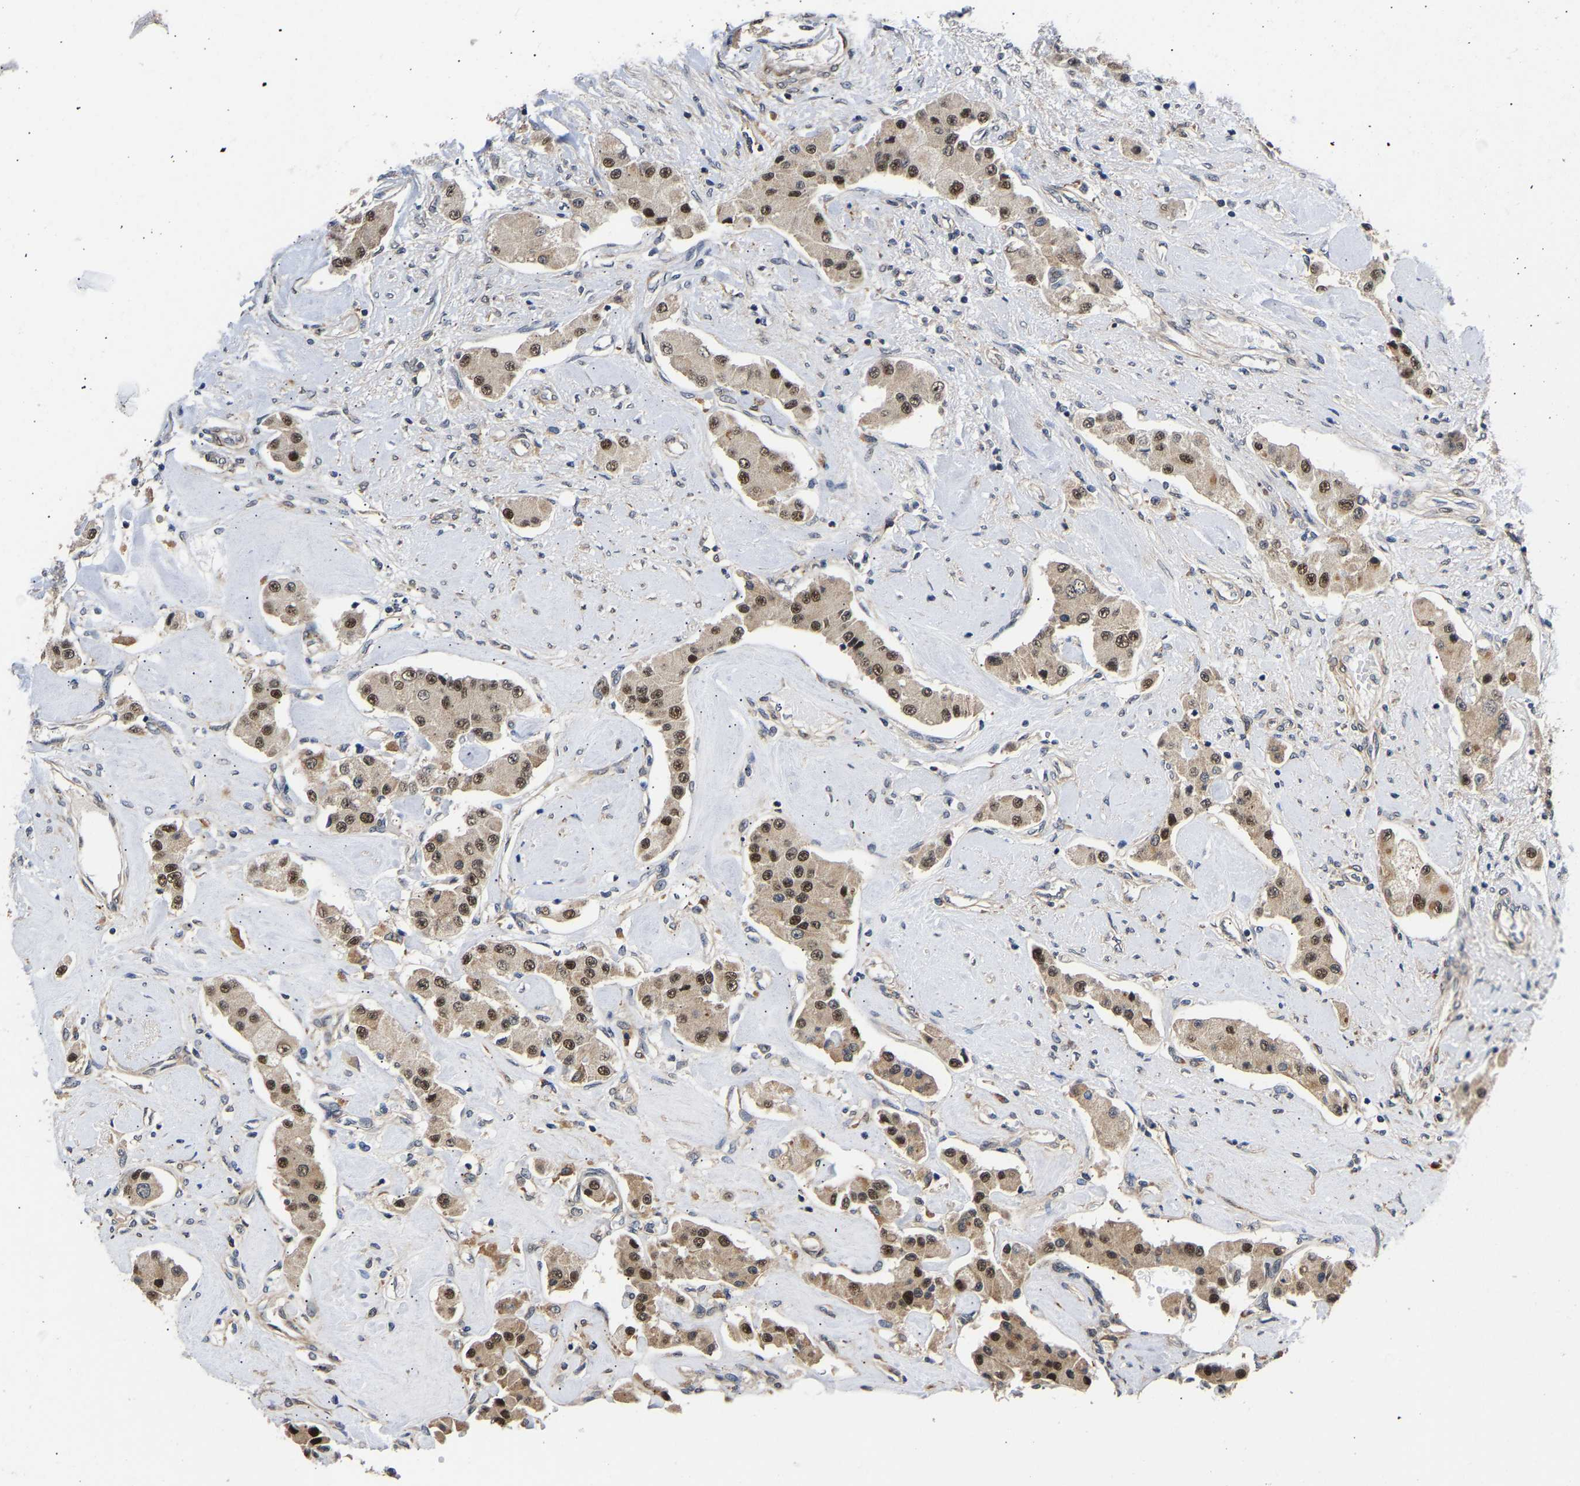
{"staining": {"intensity": "moderate", "quantity": ">75%", "location": "cytoplasmic/membranous,nuclear"}, "tissue": "carcinoid", "cell_type": "Tumor cells", "image_type": "cancer", "snomed": [{"axis": "morphology", "description": "Carcinoid, malignant, NOS"}, {"axis": "topography", "description": "Pancreas"}], "caption": "Carcinoid stained with a protein marker exhibits moderate staining in tumor cells.", "gene": "METTL16", "patient": {"sex": "male", "age": 41}}